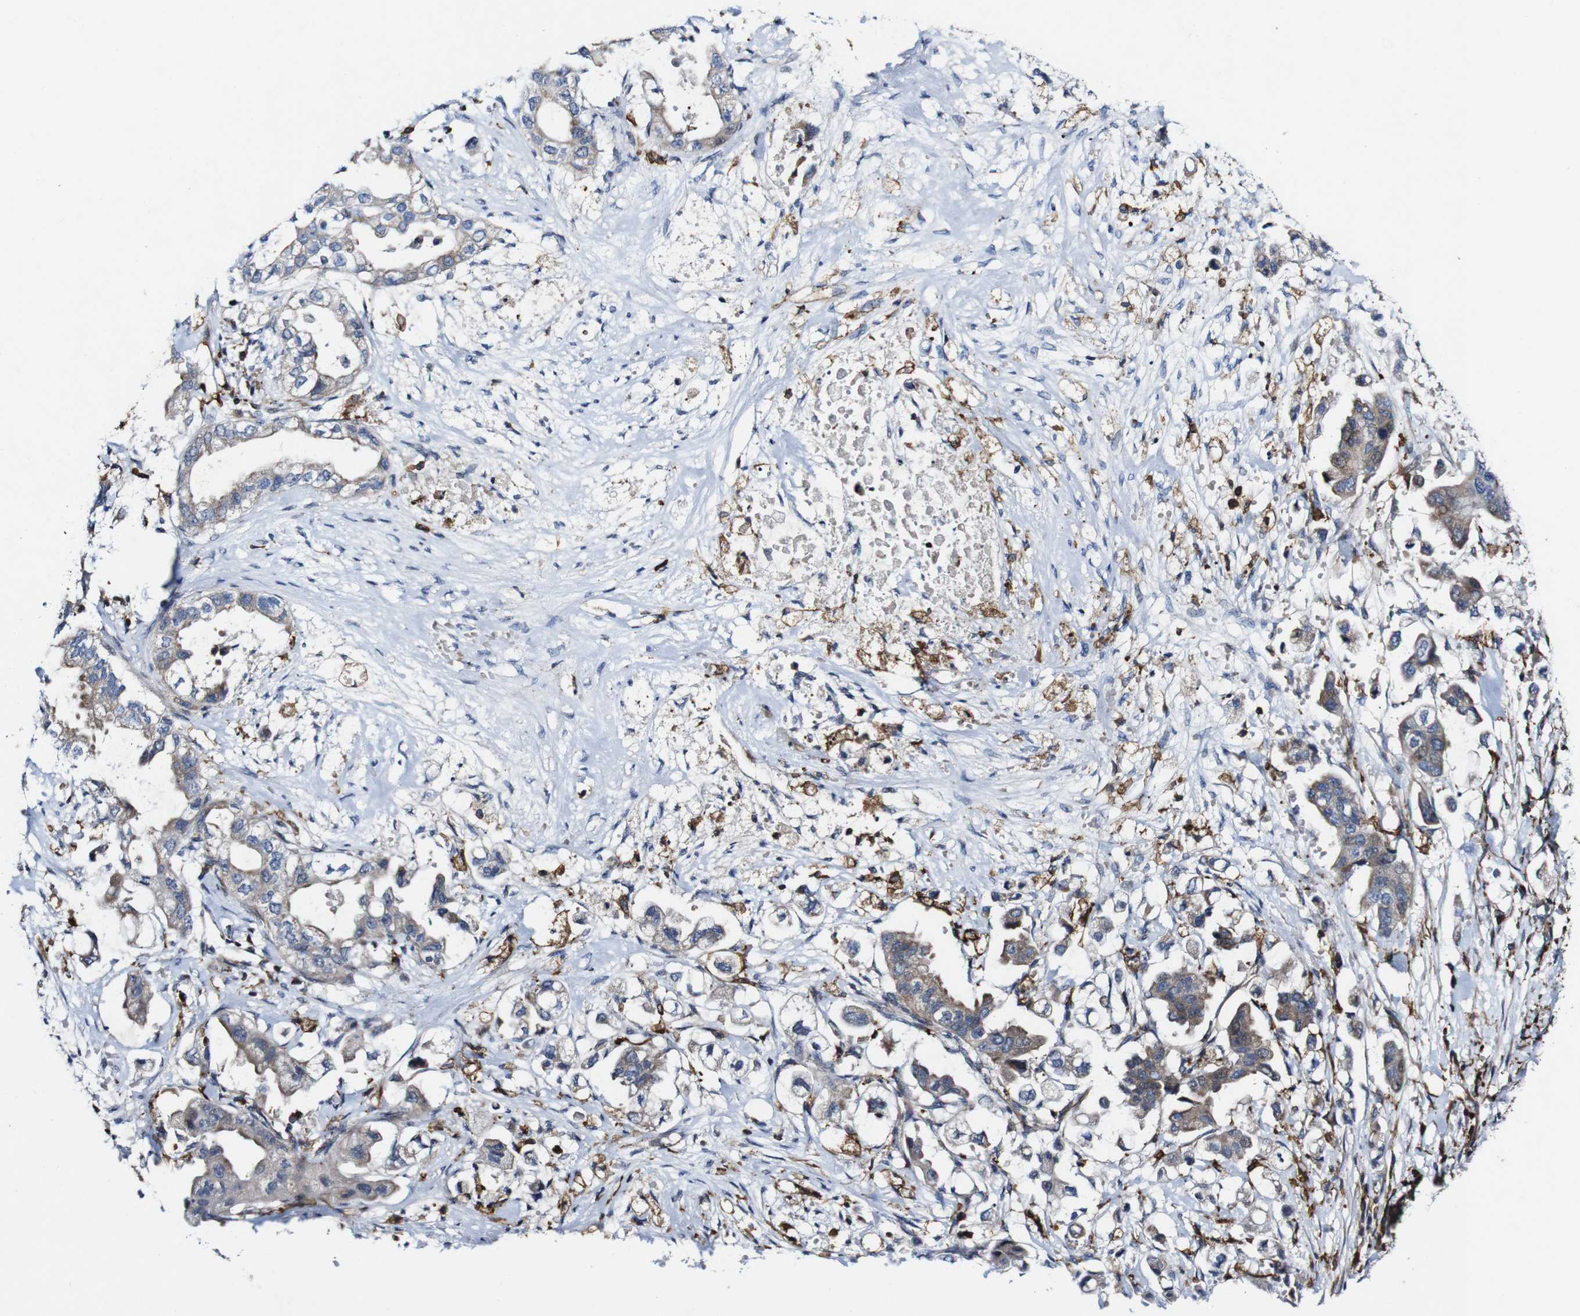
{"staining": {"intensity": "weak", "quantity": ">75%", "location": "cytoplasmic/membranous"}, "tissue": "stomach cancer", "cell_type": "Tumor cells", "image_type": "cancer", "snomed": [{"axis": "morphology", "description": "Adenocarcinoma, NOS"}, {"axis": "topography", "description": "Stomach"}], "caption": "Immunohistochemistry (DAB) staining of human stomach cancer (adenocarcinoma) reveals weak cytoplasmic/membranous protein expression in approximately >75% of tumor cells. The staining was performed using DAB (3,3'-diaminobenzidine) to visualize the protein expression in brown, while the nuclei were stained in blue with hematoxylin (Magnification: 20x).", "gene": "JAK2", "patient": {"sex": "male", "age": 62}}